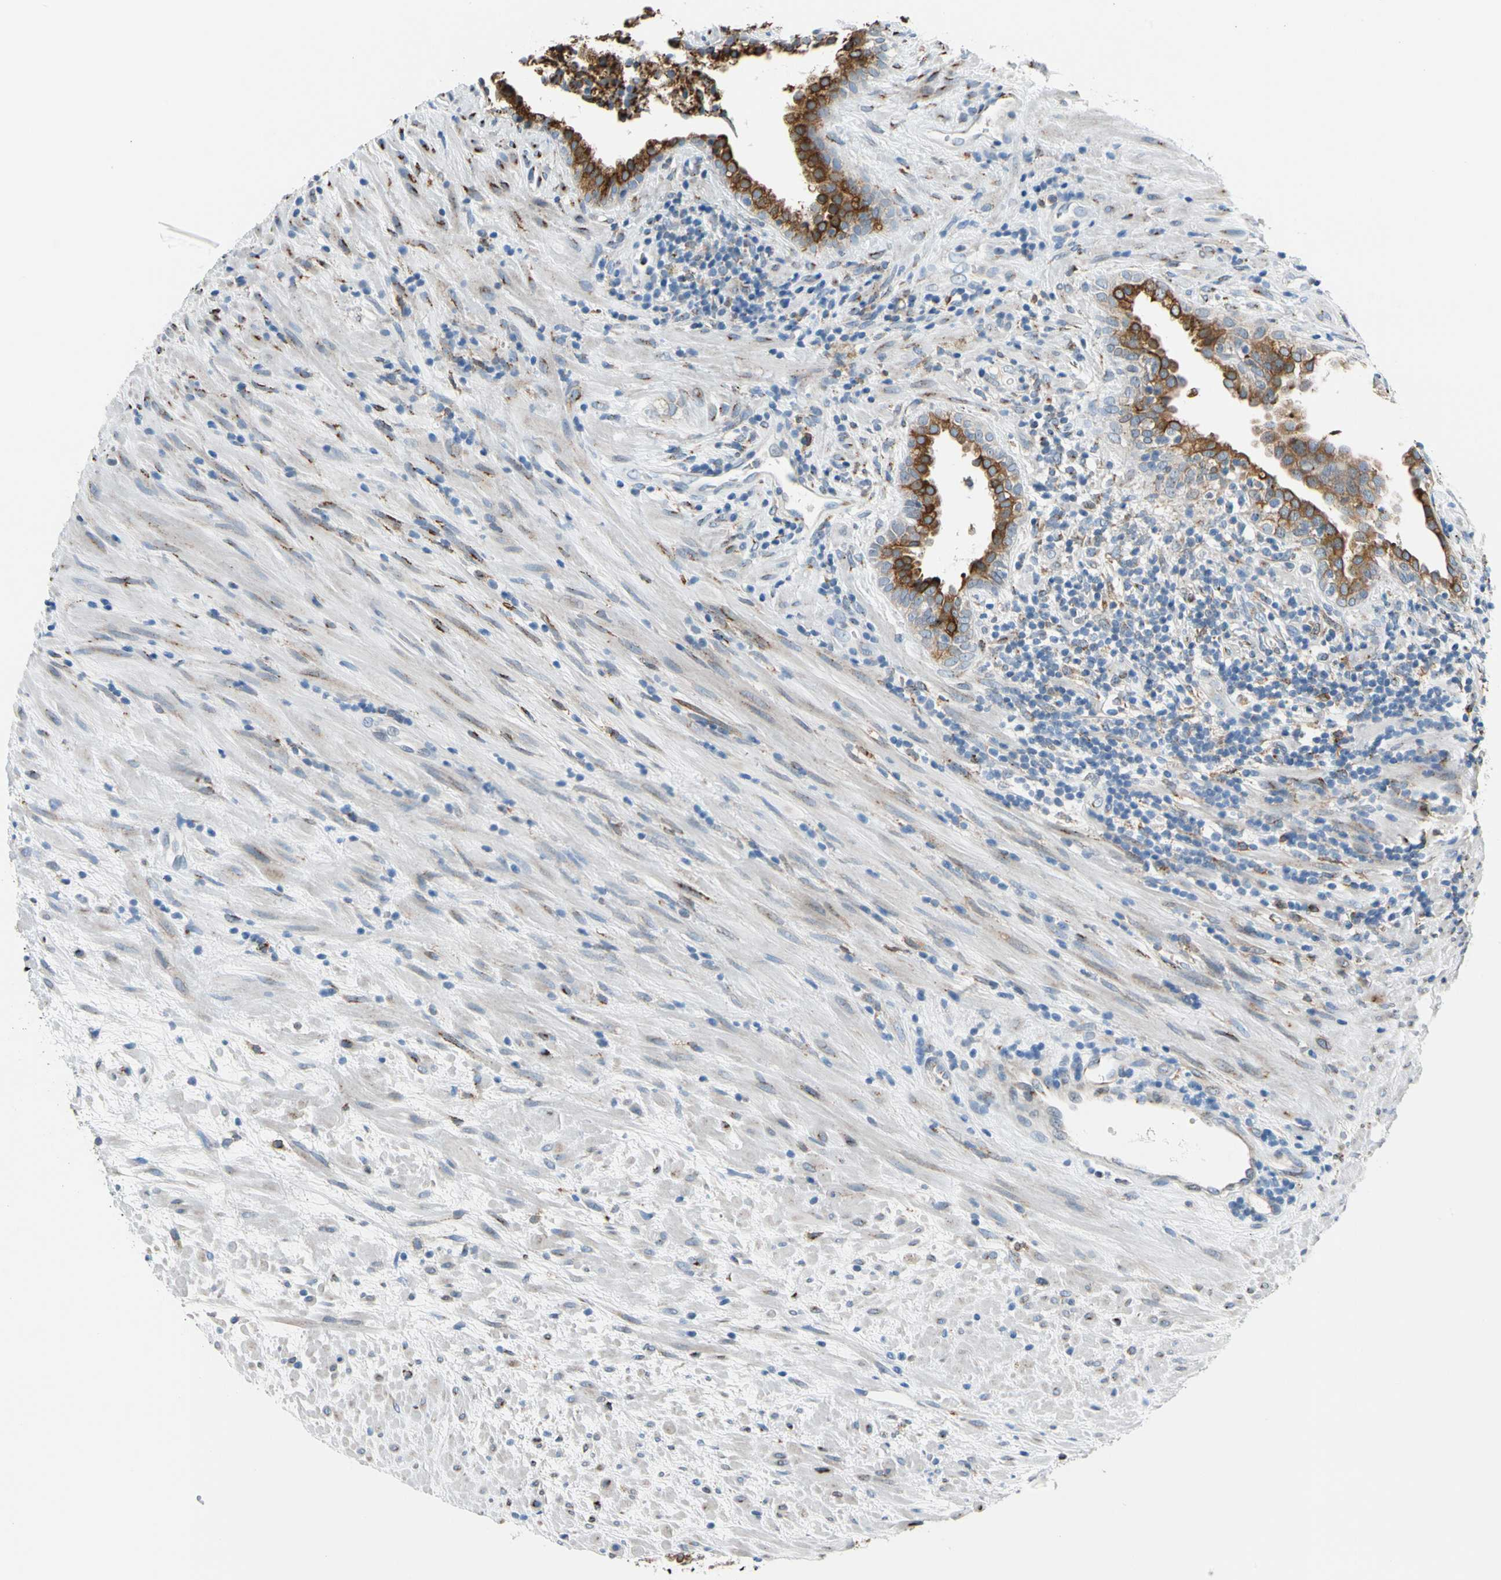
{"staining": {"intensity": "strong", "quantity": ">75%", "location": "cytoplasmic/membranous"}, "tissue": "prostate", "cell_type": "Glandular cells", "image_type": "normal", "snomed": [{"axis": "morphology", "description": "Normal tissue, NOS"}, {"axis": "topography", "description": "Prostate"}], "caption": "This image exhibits benign prostate stained with immunohistochemistry to label a protein in brown. The cytoplasmic/membranous of glandular cells show strong positivity for the protein. Nuclei are counter-stained blue.", "gene": "NUCB1", "patient": {"sex": "male", "age": 76}}